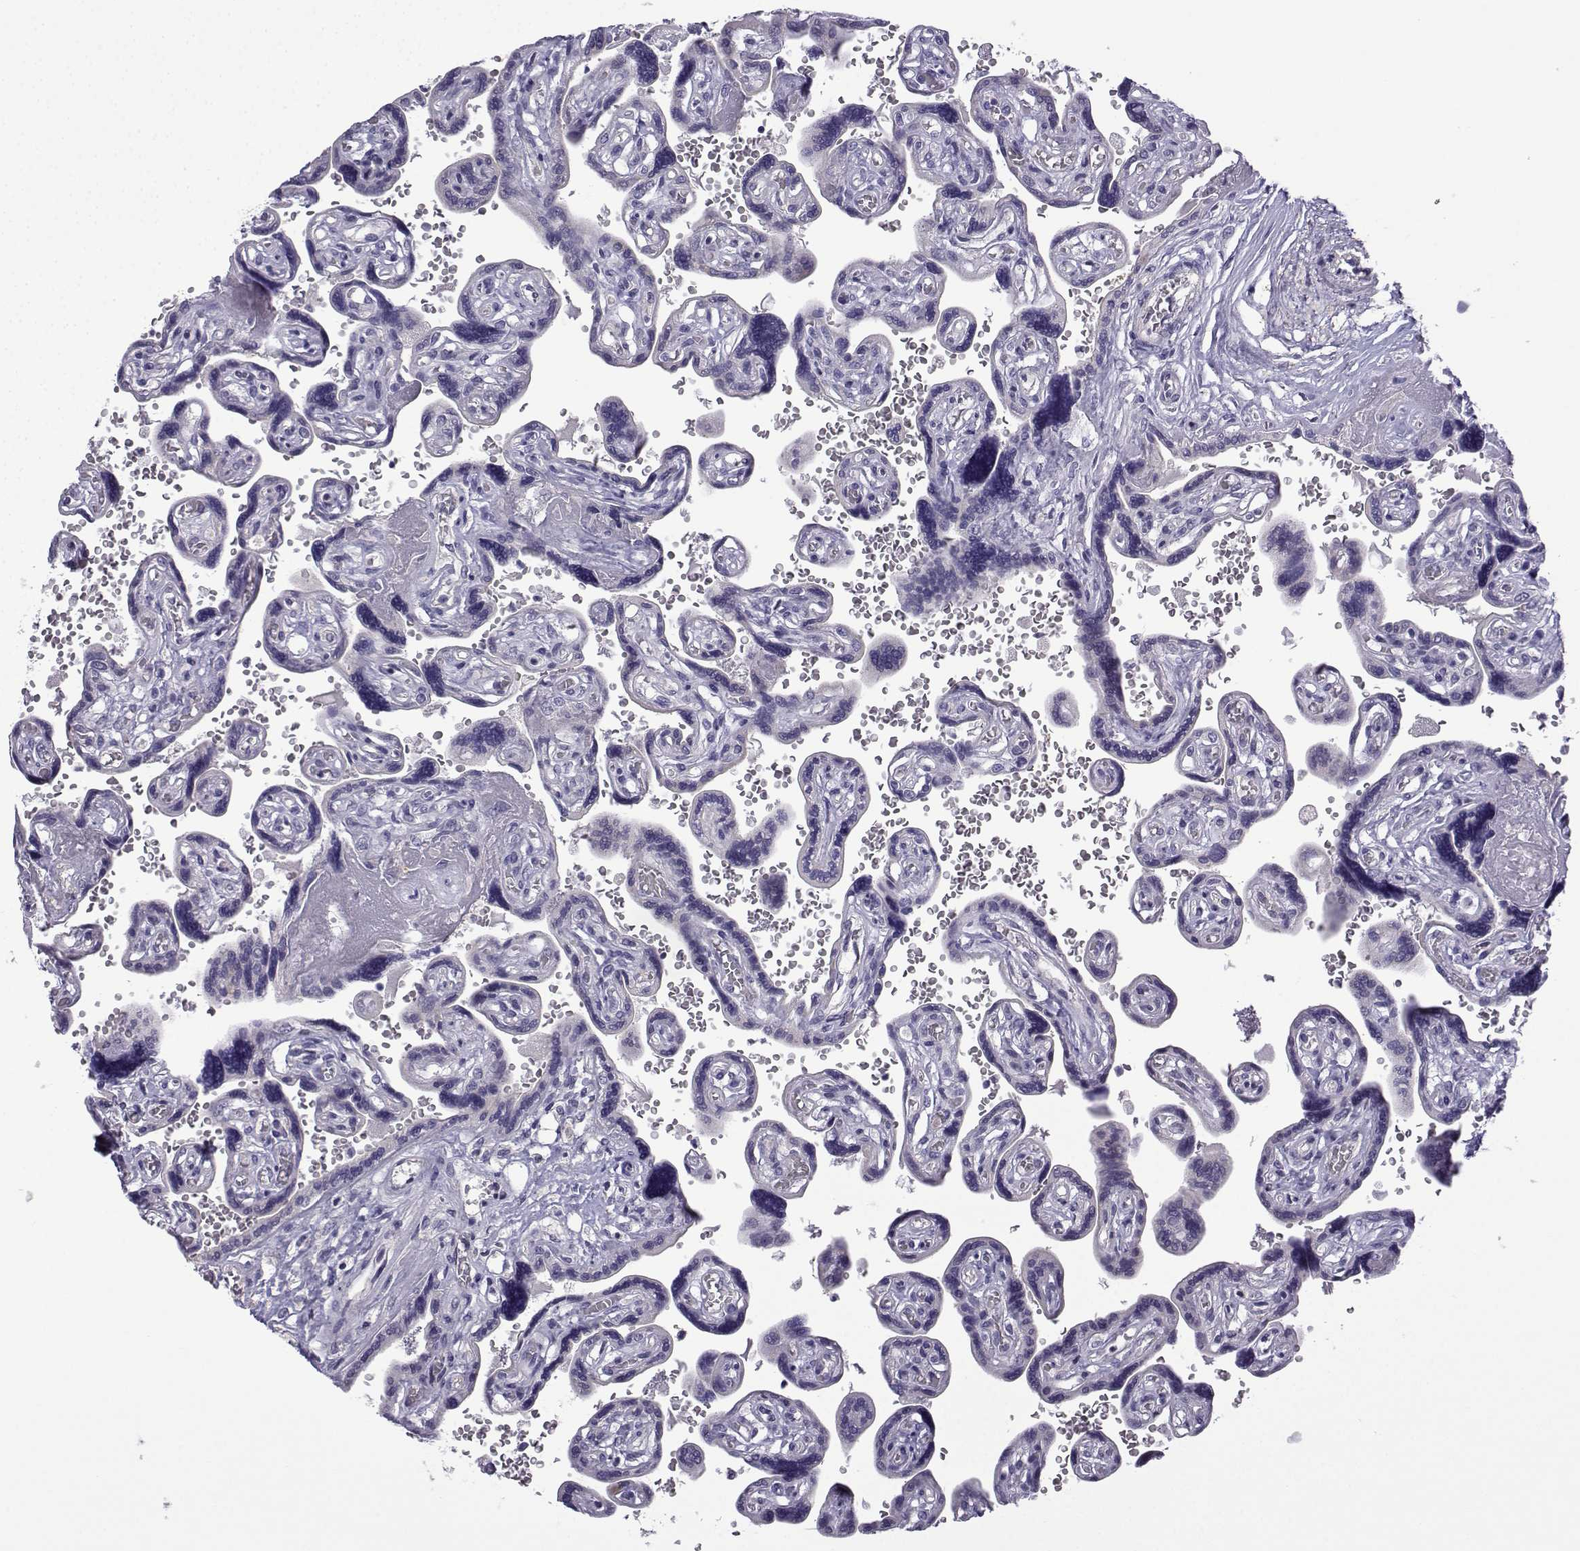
{"staining": {"intensity": "negative", "quantity": "none", "location": "none"}, "tissue": "placenta", "cell_type": "Decidual cells", "image_type": "normal", "snomed": [{"axis": "morphology", "description": "Normal tissue, NOS"}, {"axis": "topography", "description": "Placenta"}], "caption": "DAB immunohistochemical staining of benign human placenta demonstrates no significant expression in decidual cells.", "gene": "SPACA7", "patient": {"sex": "female", "age": 32}}